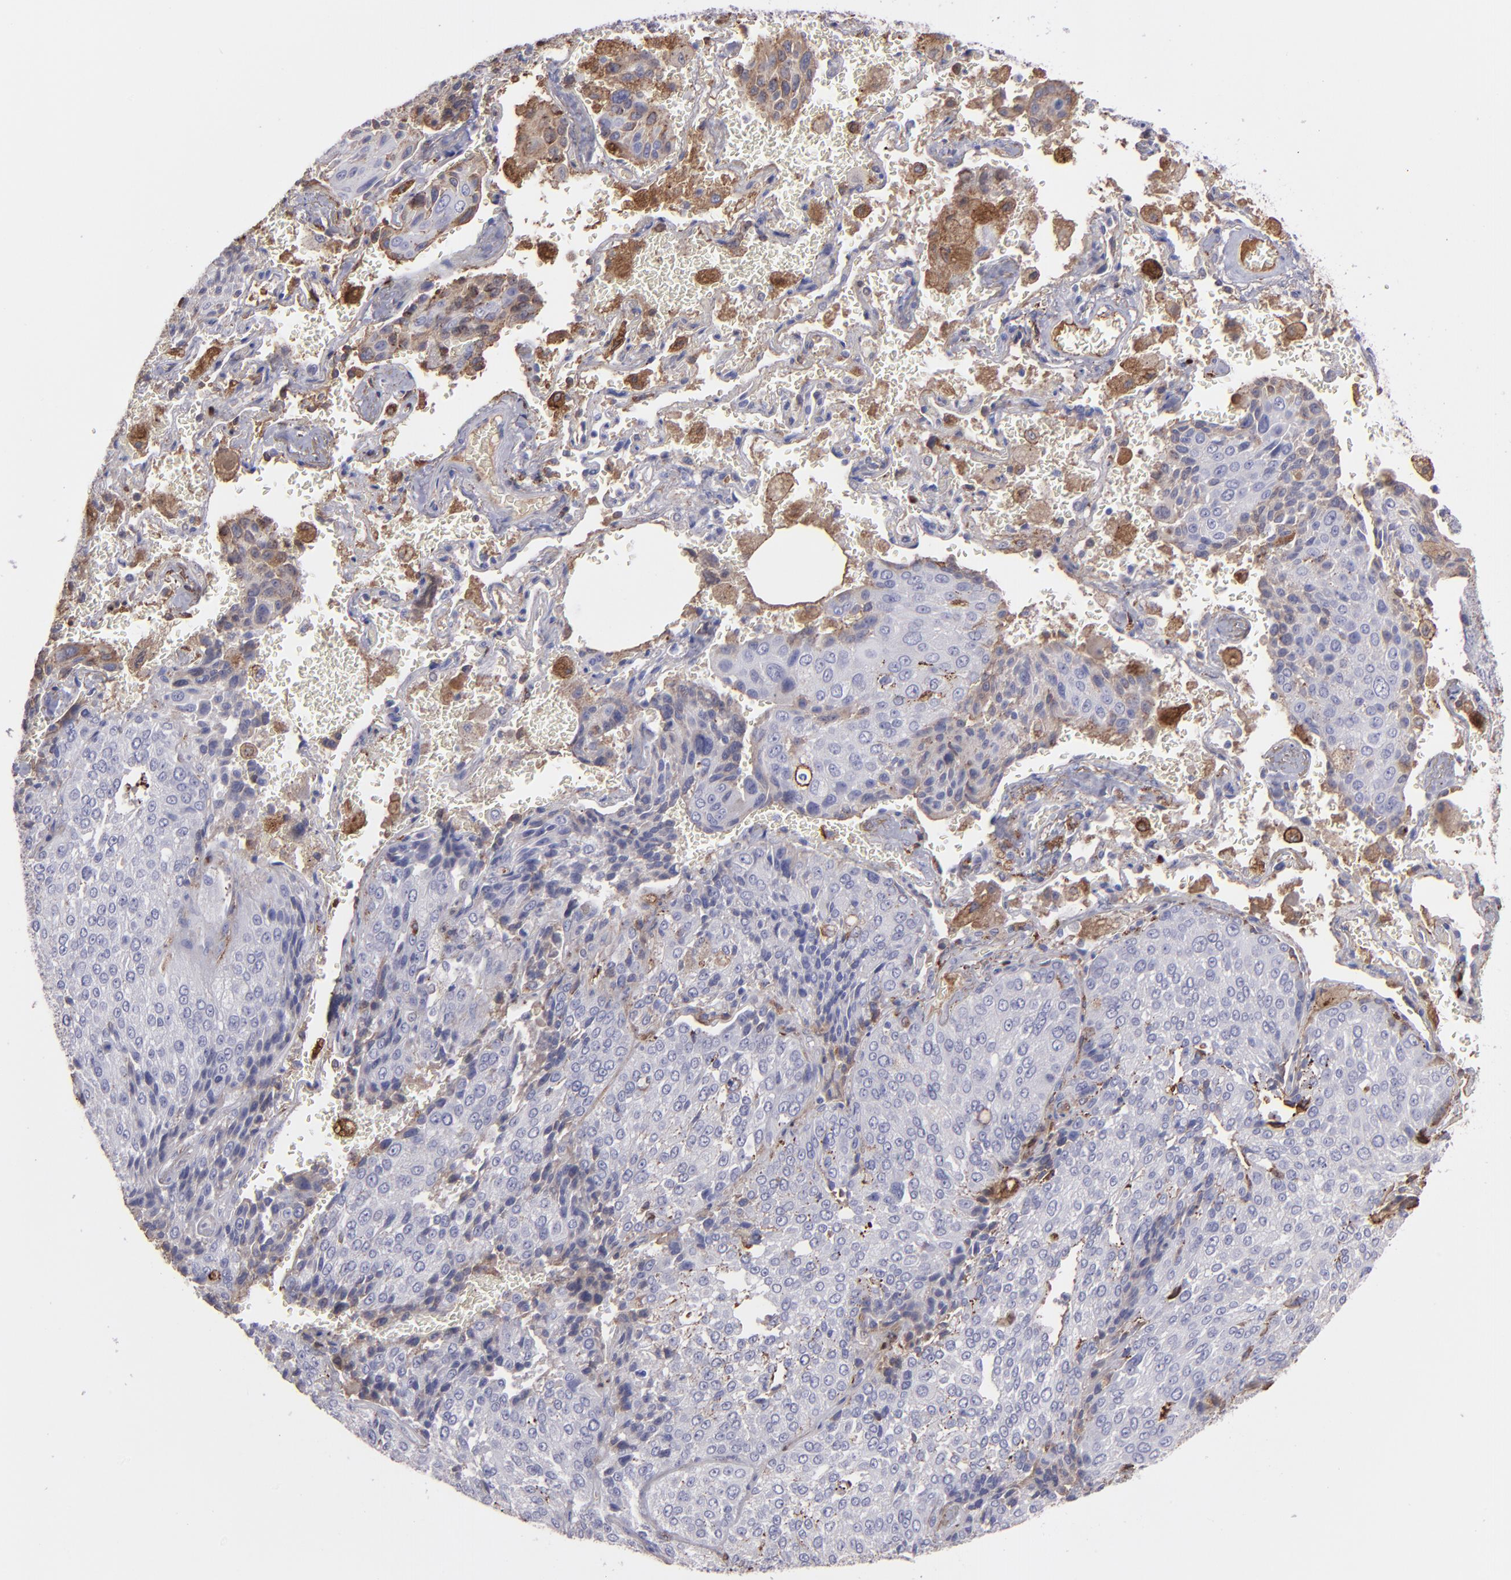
{"staining": {"intensity": "weak", "quantity": "<25%", "location": "cytoplasmic/membranous"}, "tissue": "lung cancer", "cell_type": "Tumor cells", "image_type": "cancer", "snomed": [{"axis": "morphology", "description": "Squamous cell carcinoma, NOS"}, {"axis": "topography", "description": "Lung"}], "caption": "Image shows no protein expression in tumor cells of lung squamous cell carcinoma tissue.", "gene": "C1QA", "patient": {"sex": "male", "age": 54}}